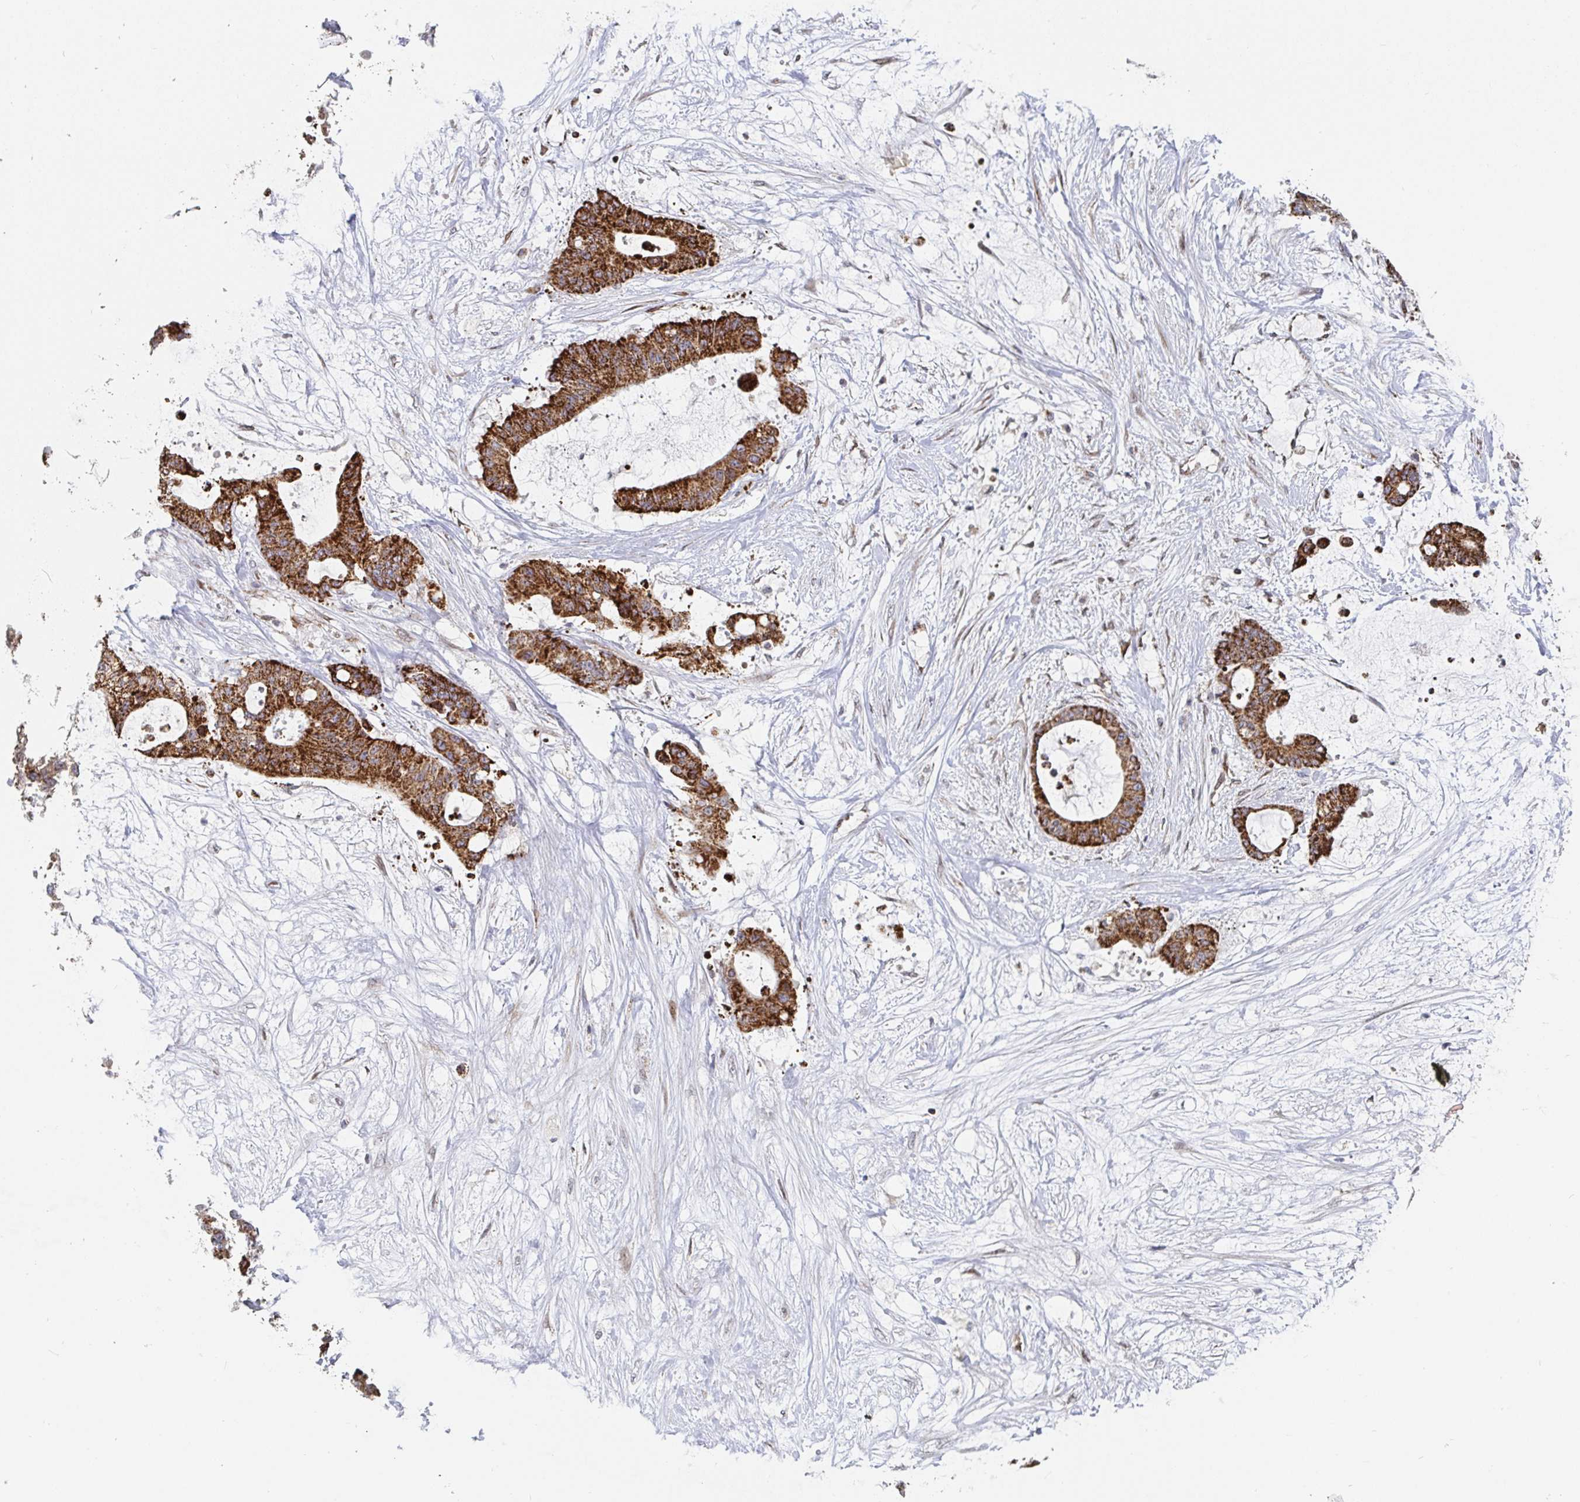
{"staining": {"intensity": "strong", "quantity": ">75%", "location": "cytoplasmic/membranous"}, "tissue": "liver cancer", "cell_type": "Tumor cells", "image_type": "cancer", "snomed": [{"axis": "morphology", "description": "Normal tissue, NOS"}, {"axis": "morphology", "description": "Cholangiocarcinoma"}, {"axis": "topography", "description": "Liver"}, {"axis": "topography", "description": "Peripheral nerve tissue"}], "caption": "IHC histopathology image of liver cholangiocarcinoma stained for a protein (brown), which demonstrates high levels of strong cytoplasmic/membranous positivity in approximately >75% of tumor cells.", "gene": "STARD8", "patient": {"sex": "female", "age": 73}}